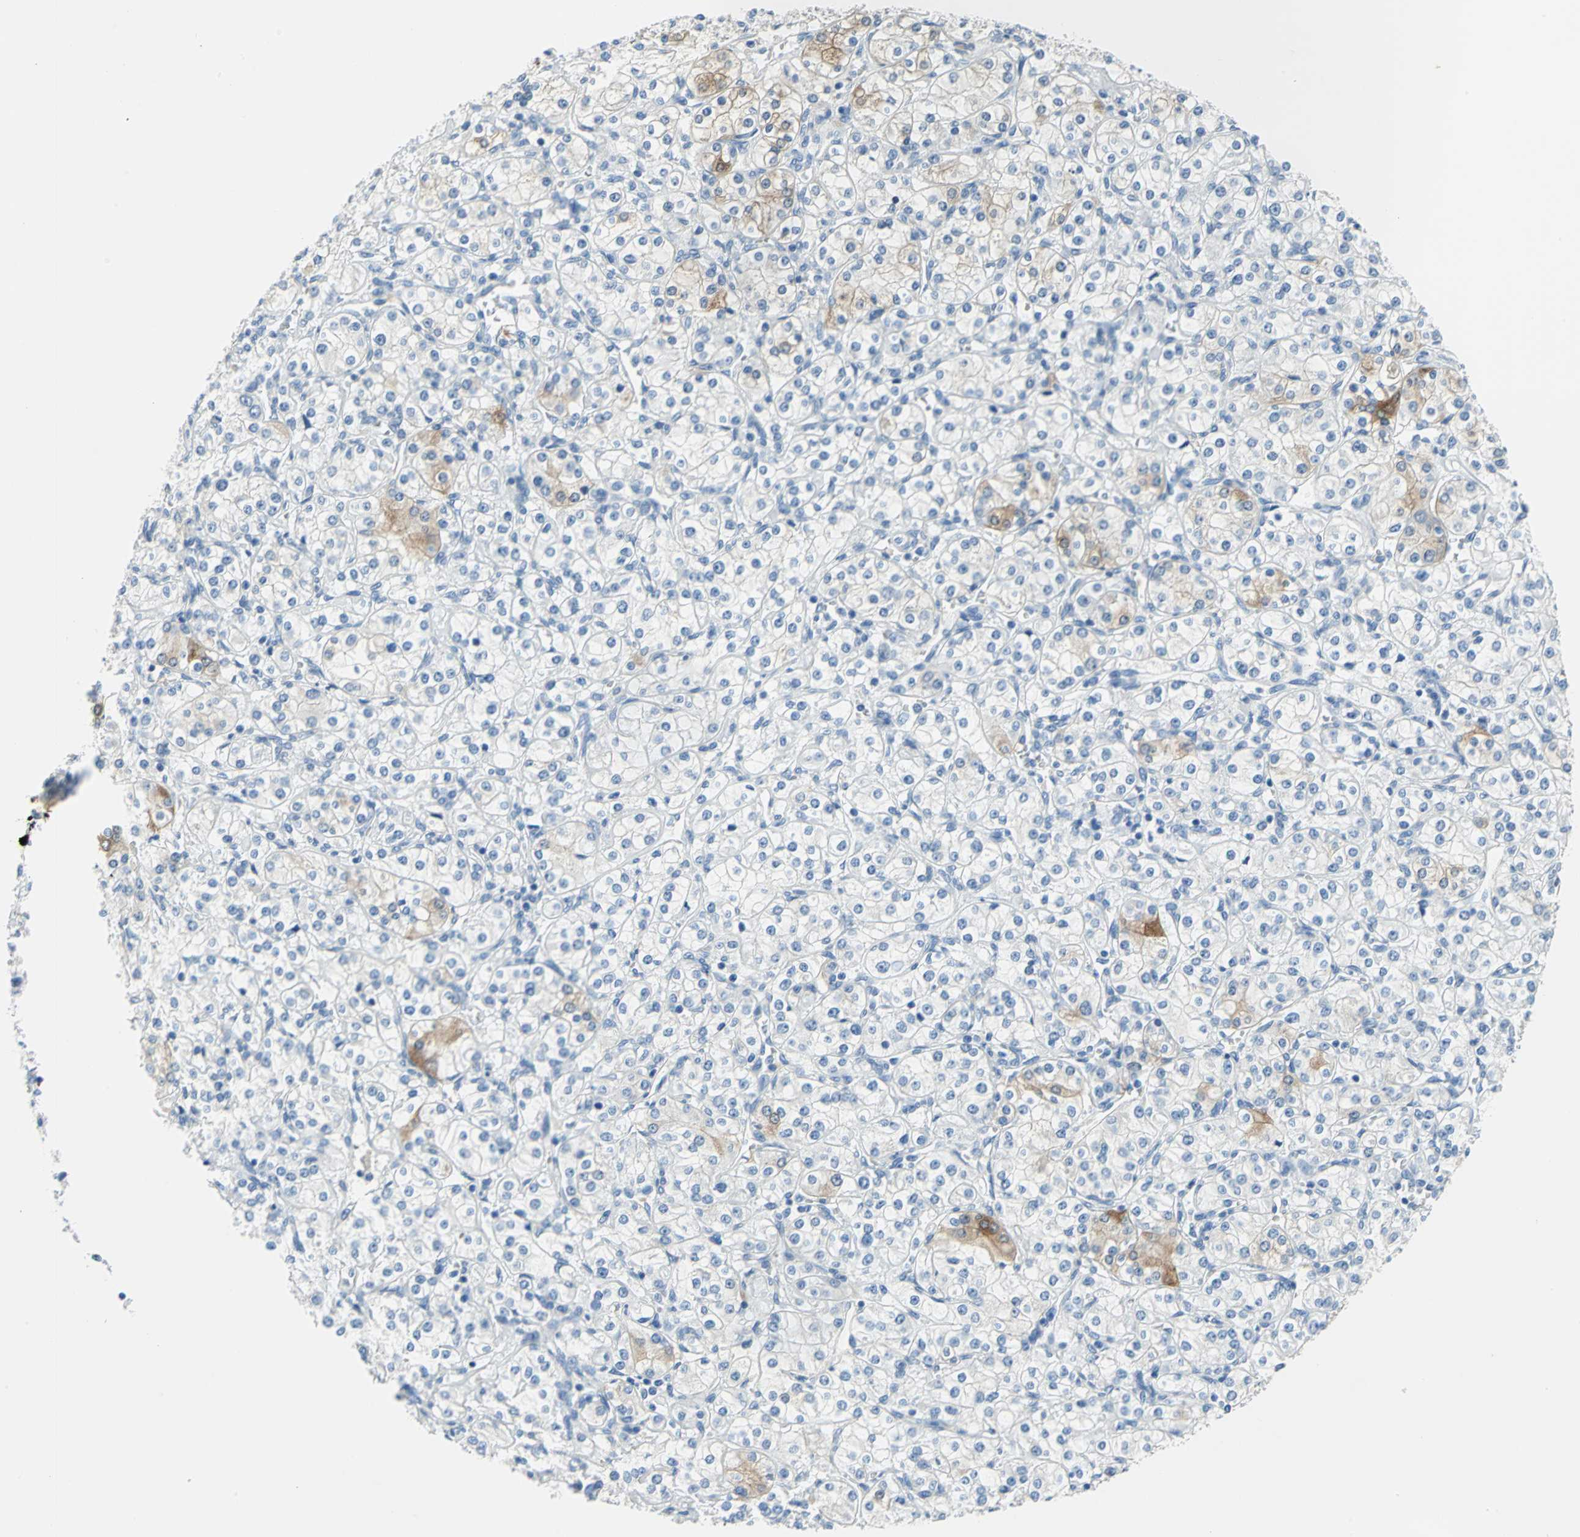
{"staining": {"intensity": "moderate", "quantity": "<25%", "location": "cytoplasmic/membranous"}, "tissue": "renal cancer", "cell_type": "Tumor cells", "image_type": "cancer", "snomed": [{"axis": "morphology", "description": "Adenocarcinoma, NOS"}, {"axis": "topography", "description": "Kidney"}], "caption": "An image showing moderate cytoplasmic/membranous positivity in about <25% of tumor cells in renal cancer (adenocarcinoma), as visualized by brown immunohistochemical staining.", "gene": "PKLR", "patient": {"sex": "male", "age": 77}}